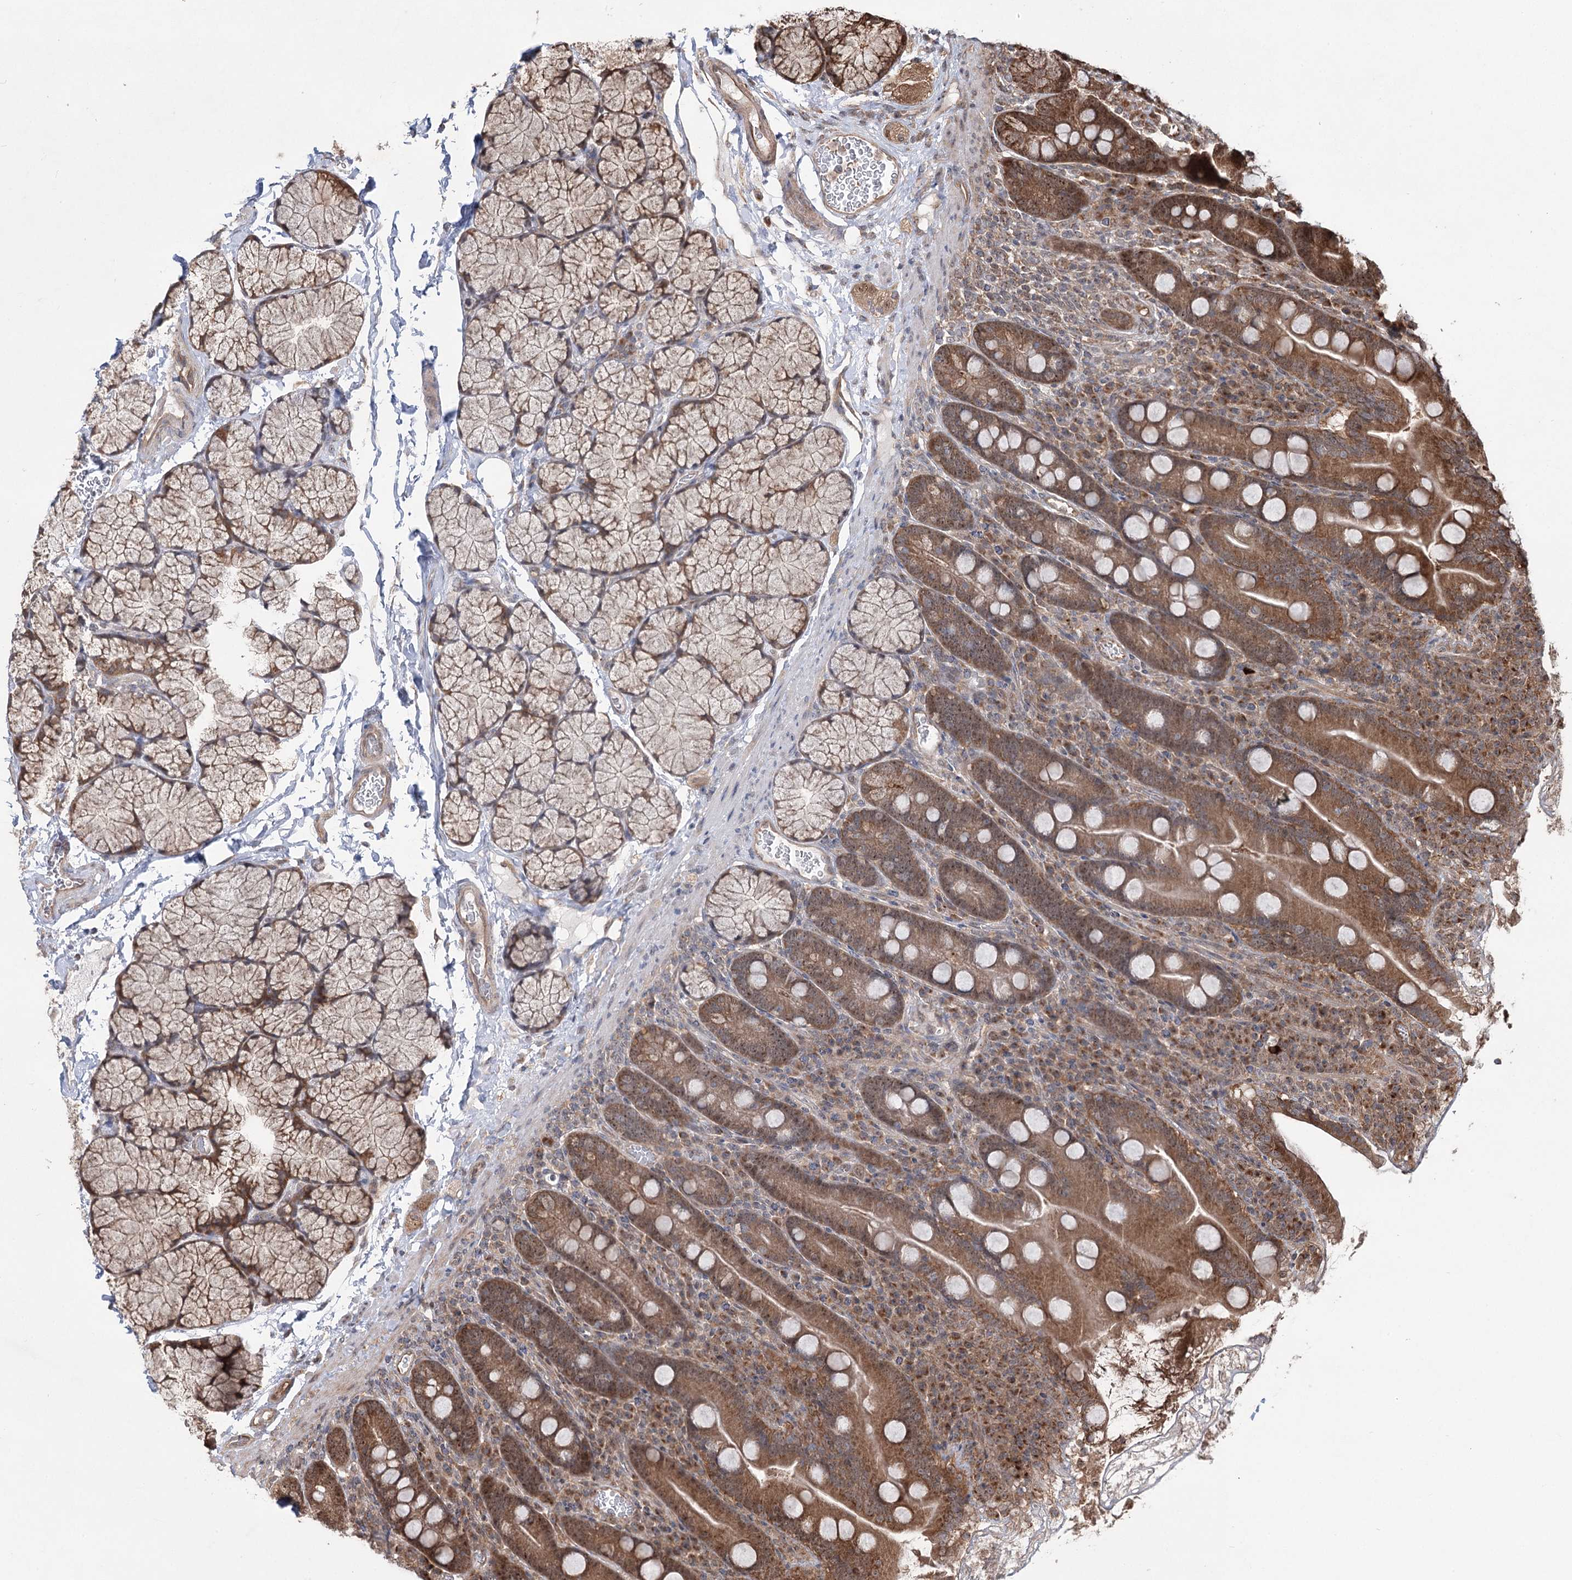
{"staining": {"intensity": "moderate", "quantity": ">75%", "location": "cytoplasmic/membranous,nuclear"}, "tissue": "duodenum", "cell_type": "Glandular cells", "image_type": "normal", "snomed": [{"axis": "morphology", "description": "Normal tissue, NOS"}, {"axis": "topography", "description": "Duodenum"}], "caption": "IHC photomicrograph of normal duodenum stained for a protein (brown), which shows medium levels of moderate cytoplasmic/membranous,nuclear expression in approximately >75% of glandular cells.", "gene": "SERINC5", "patient": {"sex": "male", "age": 35}}